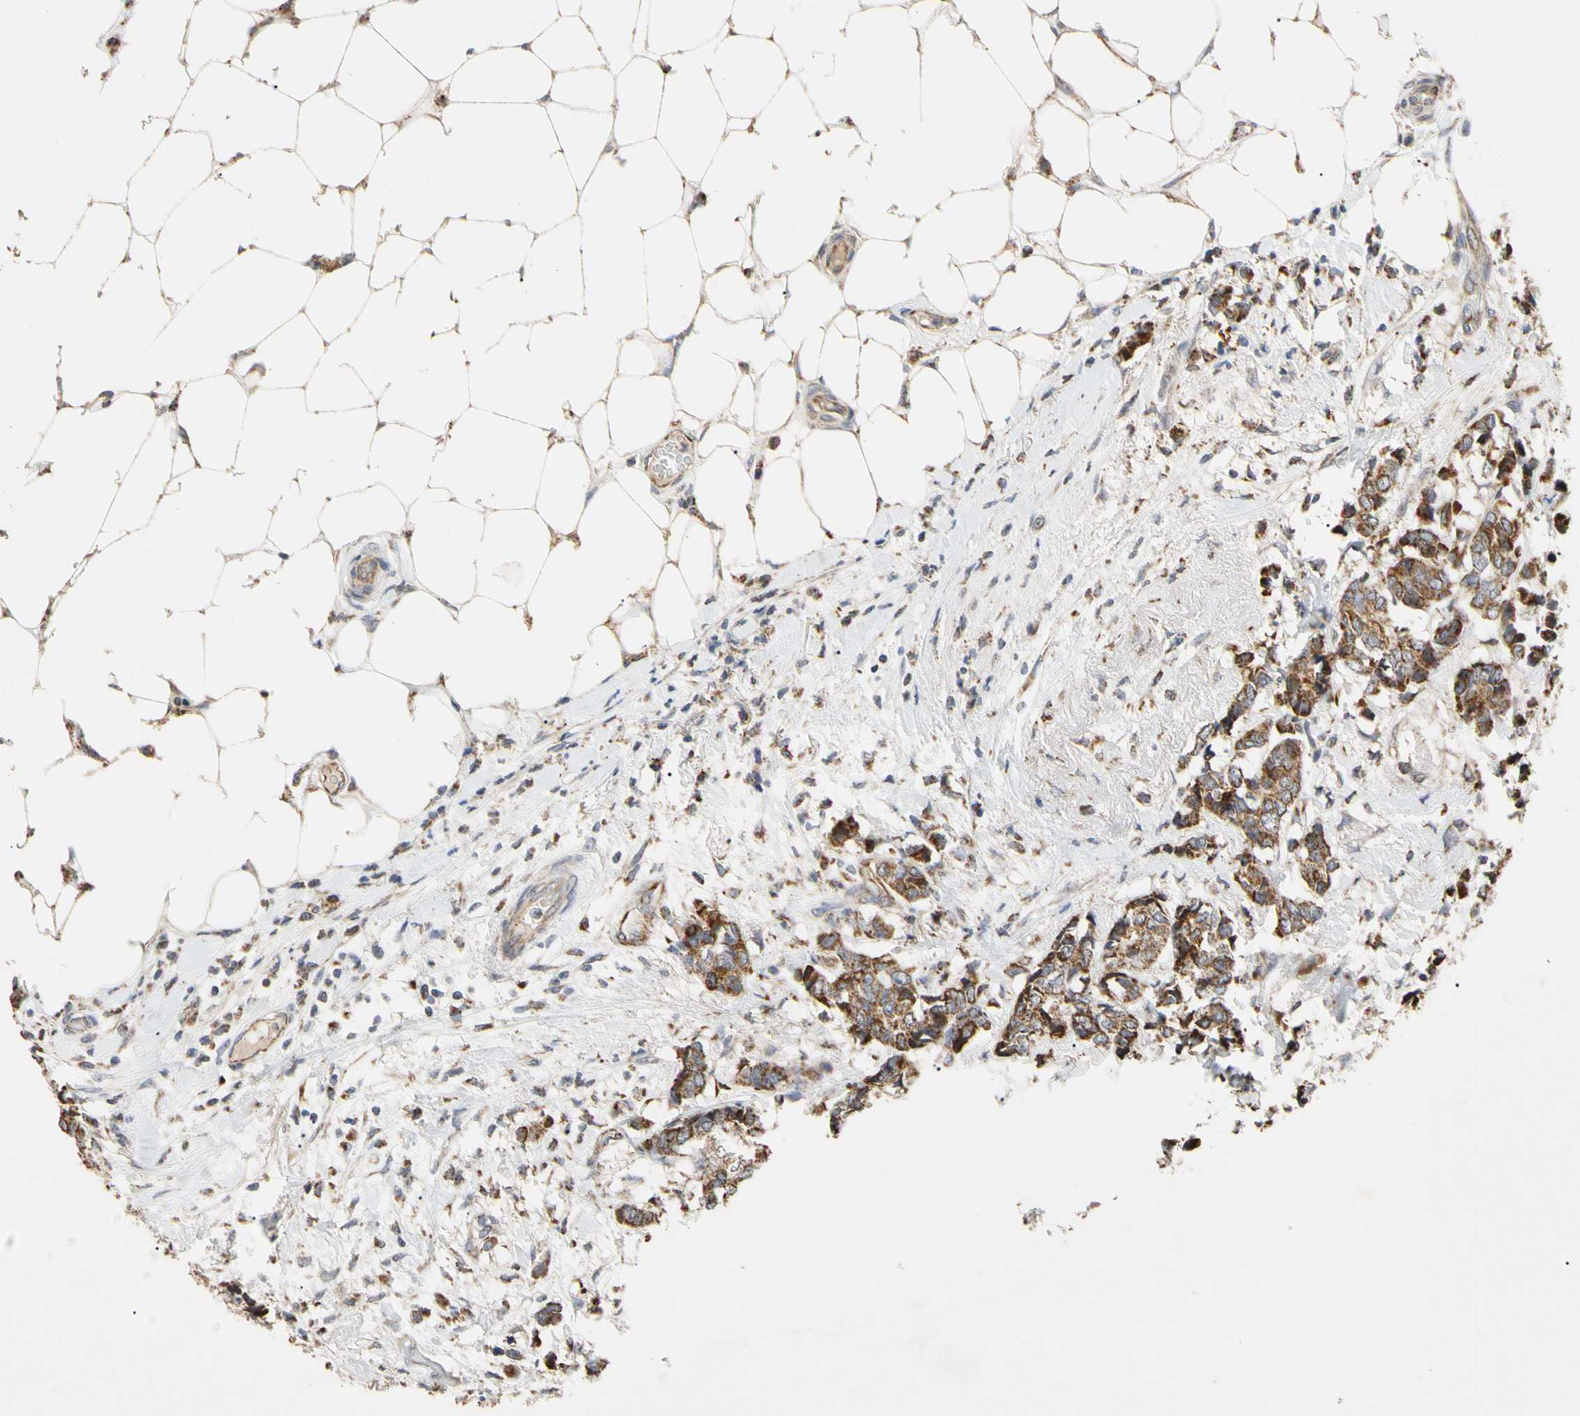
{"staining": {"intensity": "strong", "quantity": ">75%", "location": "cytoplasmic/membranous"}, "tissue": "breast cancer", "cell_type": "Tumor cells", "image_type": "cancer", "snomed": [{"axis": "morphology", "description": "Duct carcinoma"}, {"axis": "topography", "description": "Breast"}], "caption": "Immunohistochemistry (IHC) micrograph of human breast intraductal carcinoma stained for a protein (brown), which demonstrates high levels of strong cytoplasmic/membranous staining in approximately >75% of tumor cells.", "gene": "GPD2", "patient": {"sex": "female", "age": 87}}